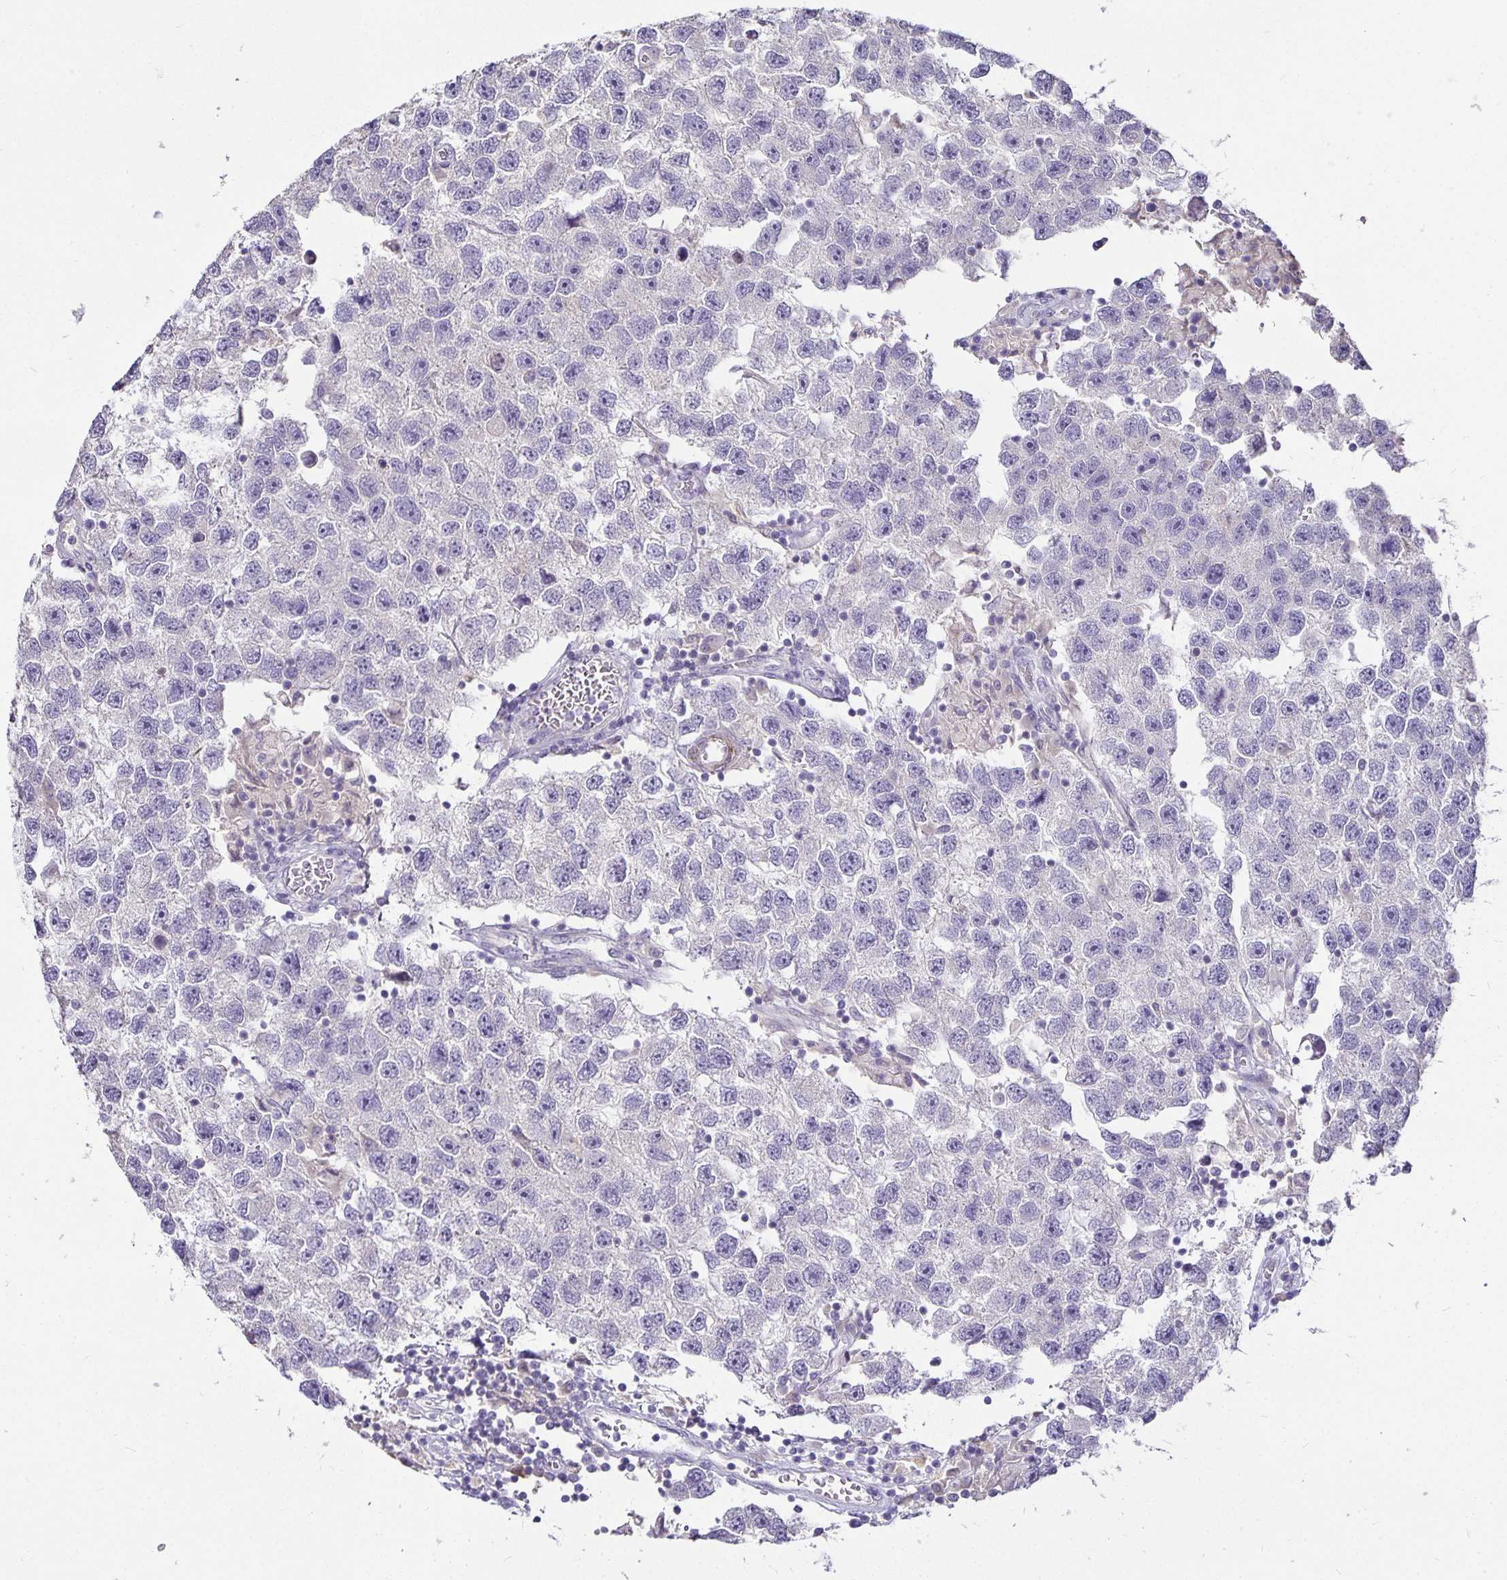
{"staining": {"intensity": "negative", "quantity": "none", "location": "none"}, "tissue": "testis cancer", "cell_type": "Tumor cells", "image_type": "cancer", "snomed": [{"axis": "morphology", "description": "Seminoma, NOS"}, {"axis": "topography", "description": "Testis"}], "caption": "Immunohistochemistry (IHC) photomicrograph of neoplastic tissue: testis cancer stained with DAB (3,3'-diaminobenzidine) reveals no significant protein positivity in tumor cells.", "gene": "CA12", "patient": {"sex": "male", "age": 26}}